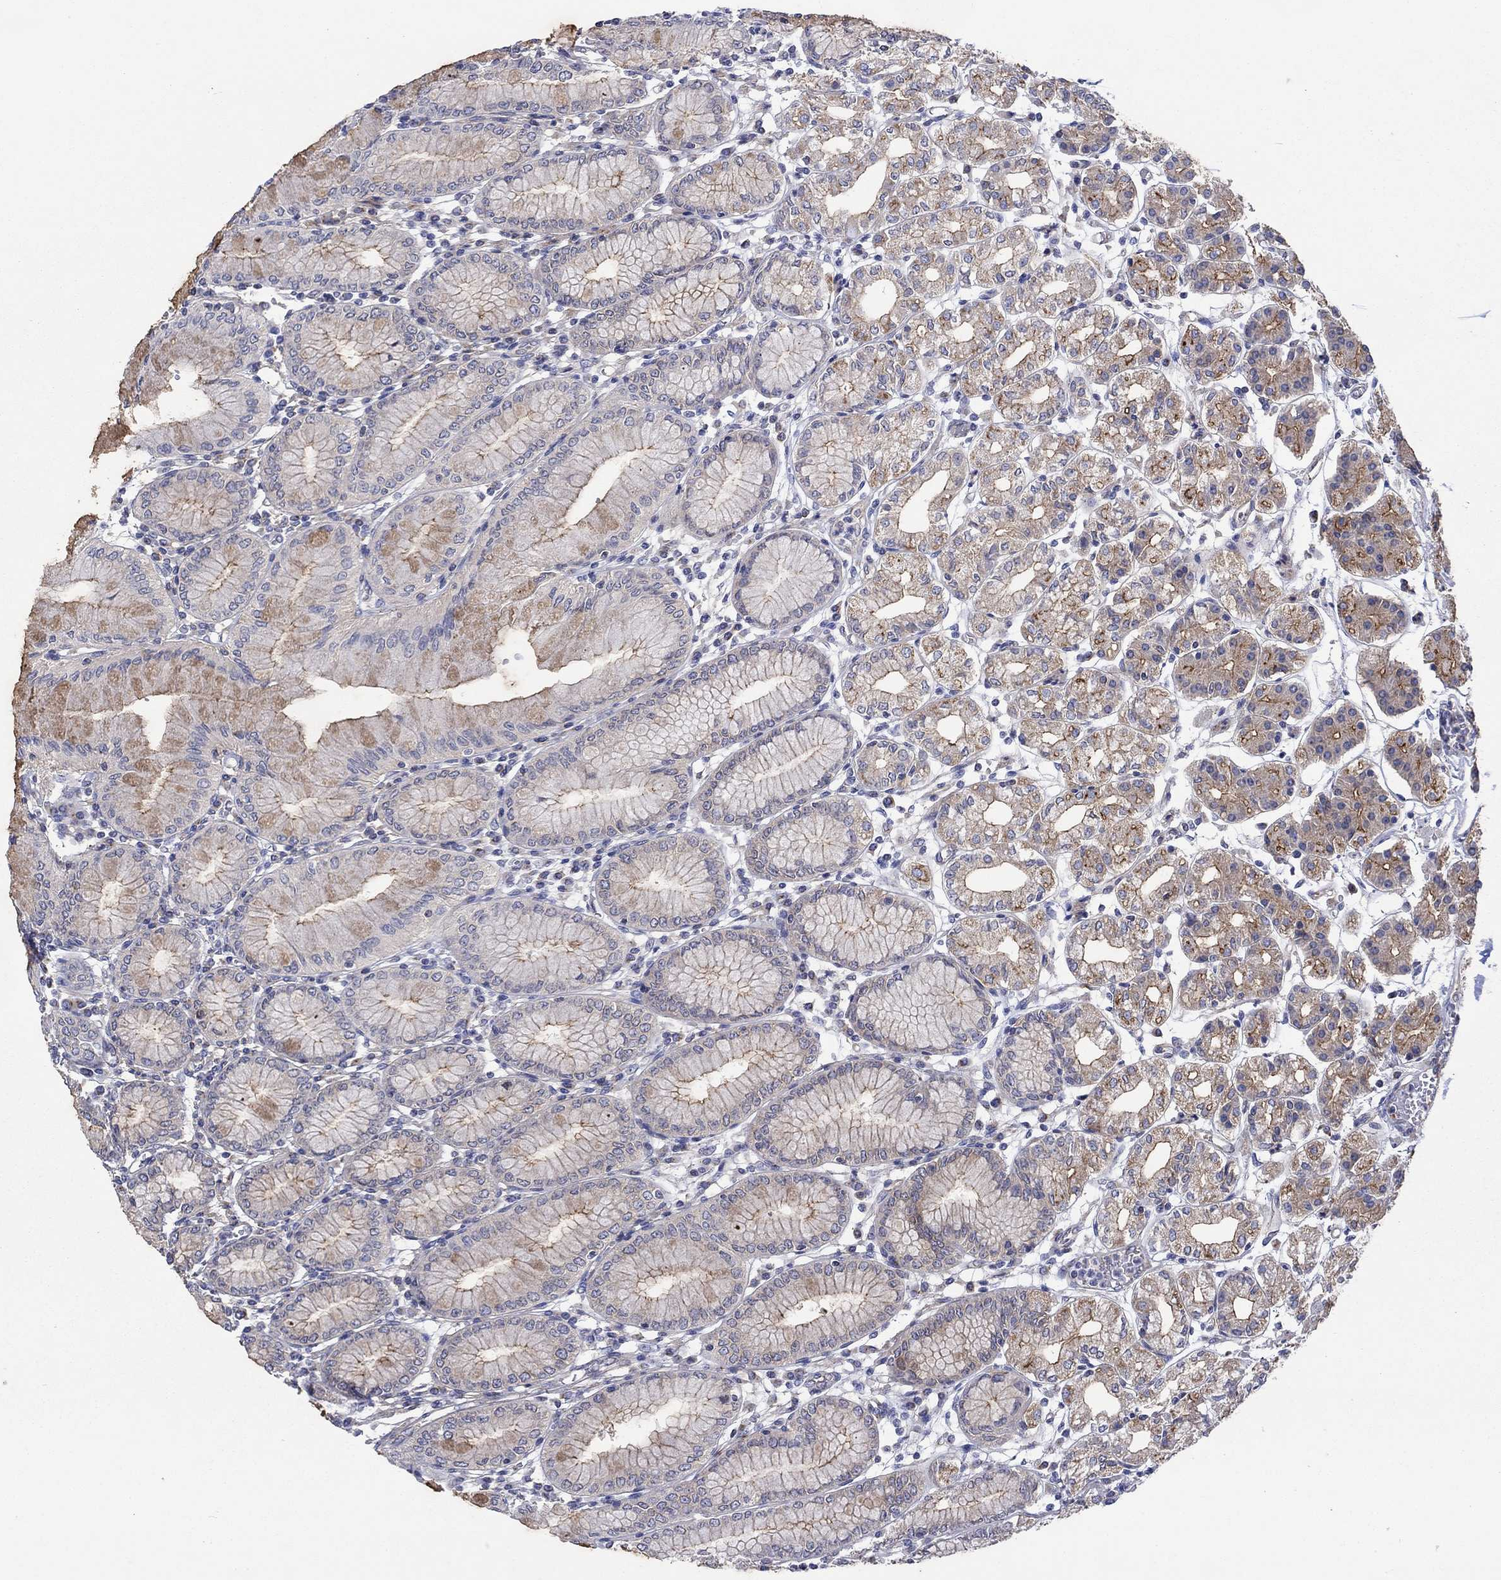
{"staining": {"intensity": "strong", "quantity": "<25%", "location": "cytoplasmic/membranous"}, "tissue": "stomach", "cell_type": "Glandular cells", "image_type": "normal", "snomed": [{"axis": "morphology", "description": "Normal tissue, NOS"}, {"axis": "topography", "description": "Skeletal muscle"}, {"axis": "topography", "description": "Stomach"}], "caption": "Immunohistochemistry staining of normal stomach, which reveals medium levels of strong cytoplasmic/membranous expression in about <25% of glandular cells indicating strong cytoplasmic/membranous protein positivity. The staining was performed using DAB (3,3'-diaminobenzidine) (brown) for protein detection and nuclei were counterstained in hematoxylin (blue).", "gene": "TPRN", "patient": {"sex": "female", "age": 57}}